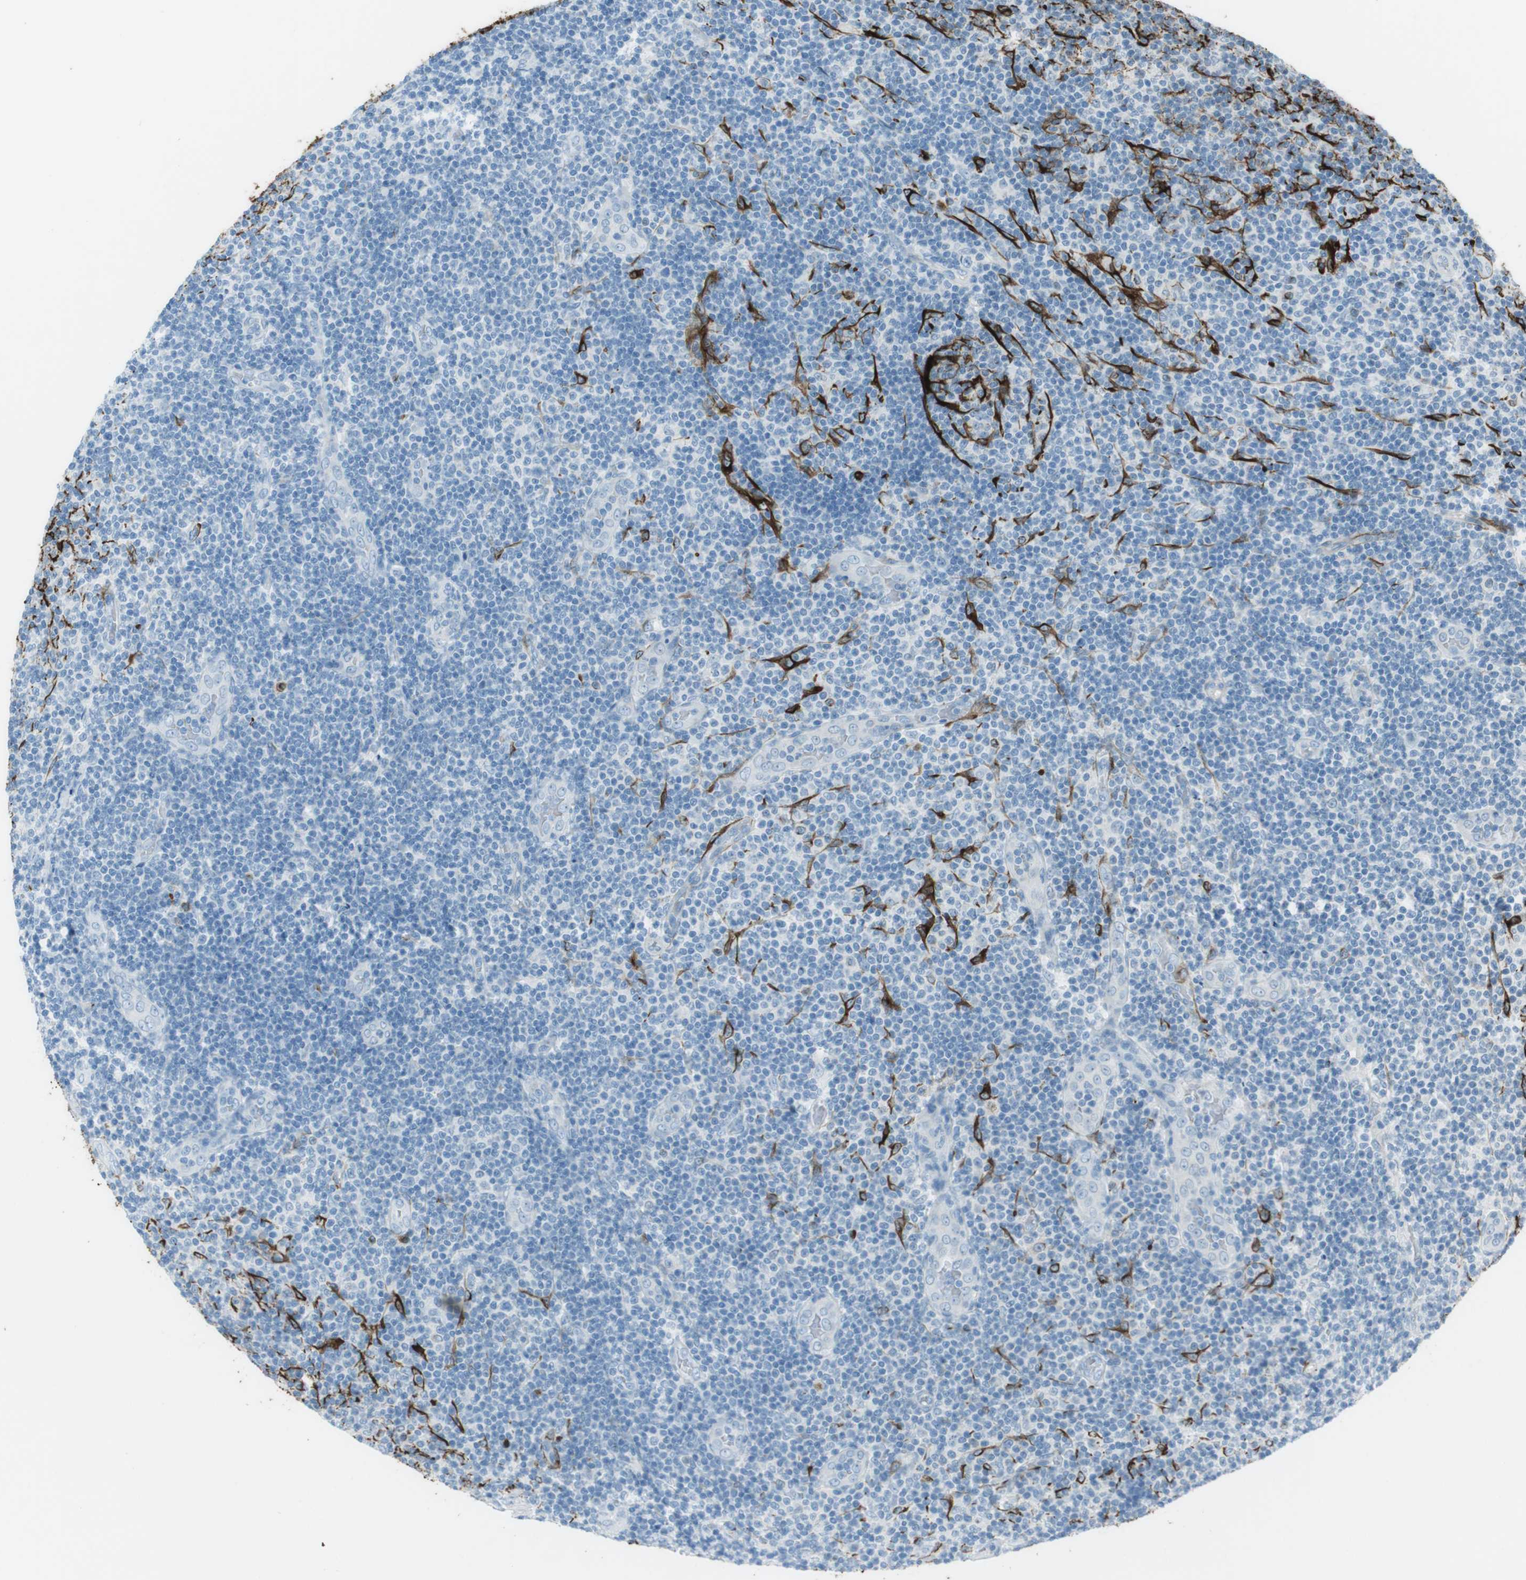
{"staining": {"intensity": "negative", "quantity": "none", "location": "none"}, "tissue": "lymphoma", "cell_type": "Tumor cells", "image_type": "cancer", "snomed": [{"axis": "morphology", "description": "Malignant lymphoma, non-Hodgkin's type, Low grade"}, {"axis": "topography", "description": "Lymph node"}], "caption": "Low-grade malignant lymphoma, non-Hodgkin's type was stained to show a protein in brown. There is no significant staining in tumor cells.", "gene": "TUBB2A", "patient": {"sex": "male", "age": 83}}